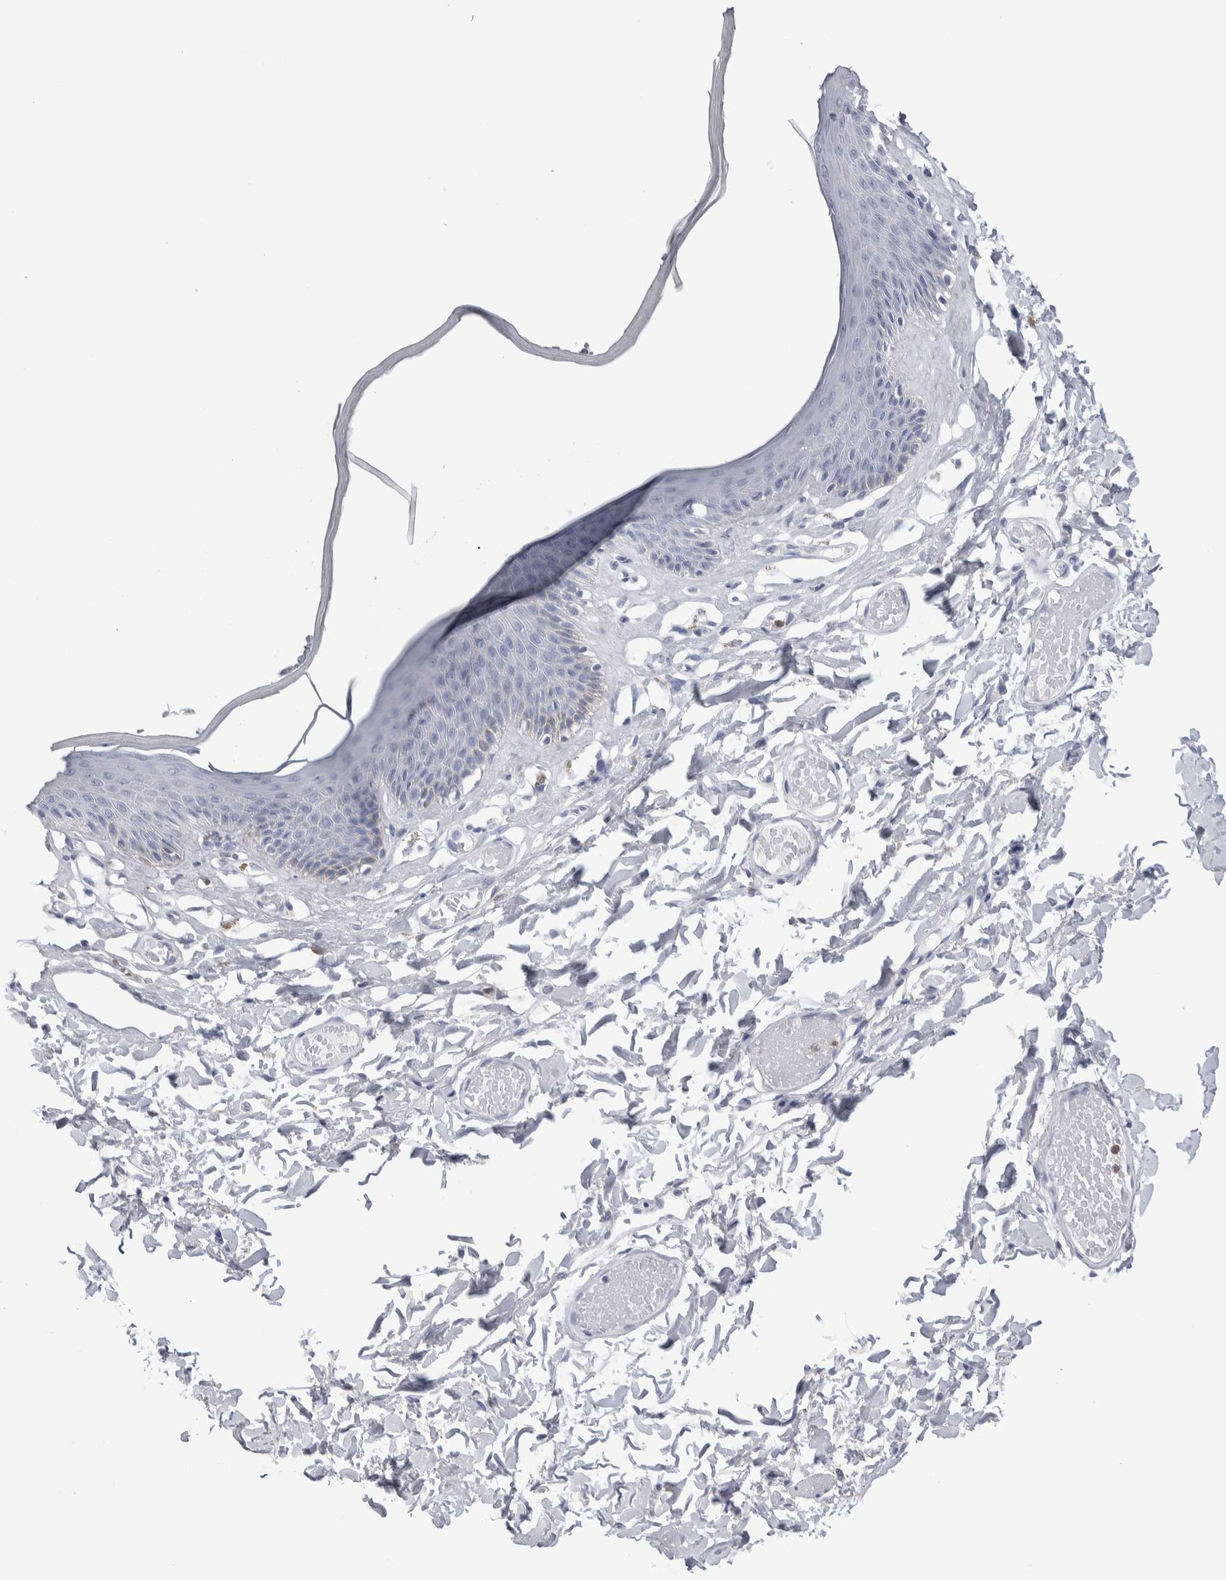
{"staining": {"intensity": "moderate", "quantity": "<25%", "location": "cytoplasmic/membranous"}, "tissue": "skin", "cell_type": "Epidermal cells", "image_type": "normal", "snomed": [{"axis": "morphology", "description": "Normal tissue, NOS"}, {"axis": "topography", "description": "Vulva"}], "caption": "IHC (DAB (3,3'-diaminobenzidine)) staining of benign human skin exhibits moderate cytoplasmic/membranous protein expression in about <25% of epidermal cells. The staining is performed using DAB brown chromogen to label protein expression. The nuclei are counter-stained blue using hematoxylin.", "gene": "LURAP1L", "patient": {"sex": "female", "age": 73}}